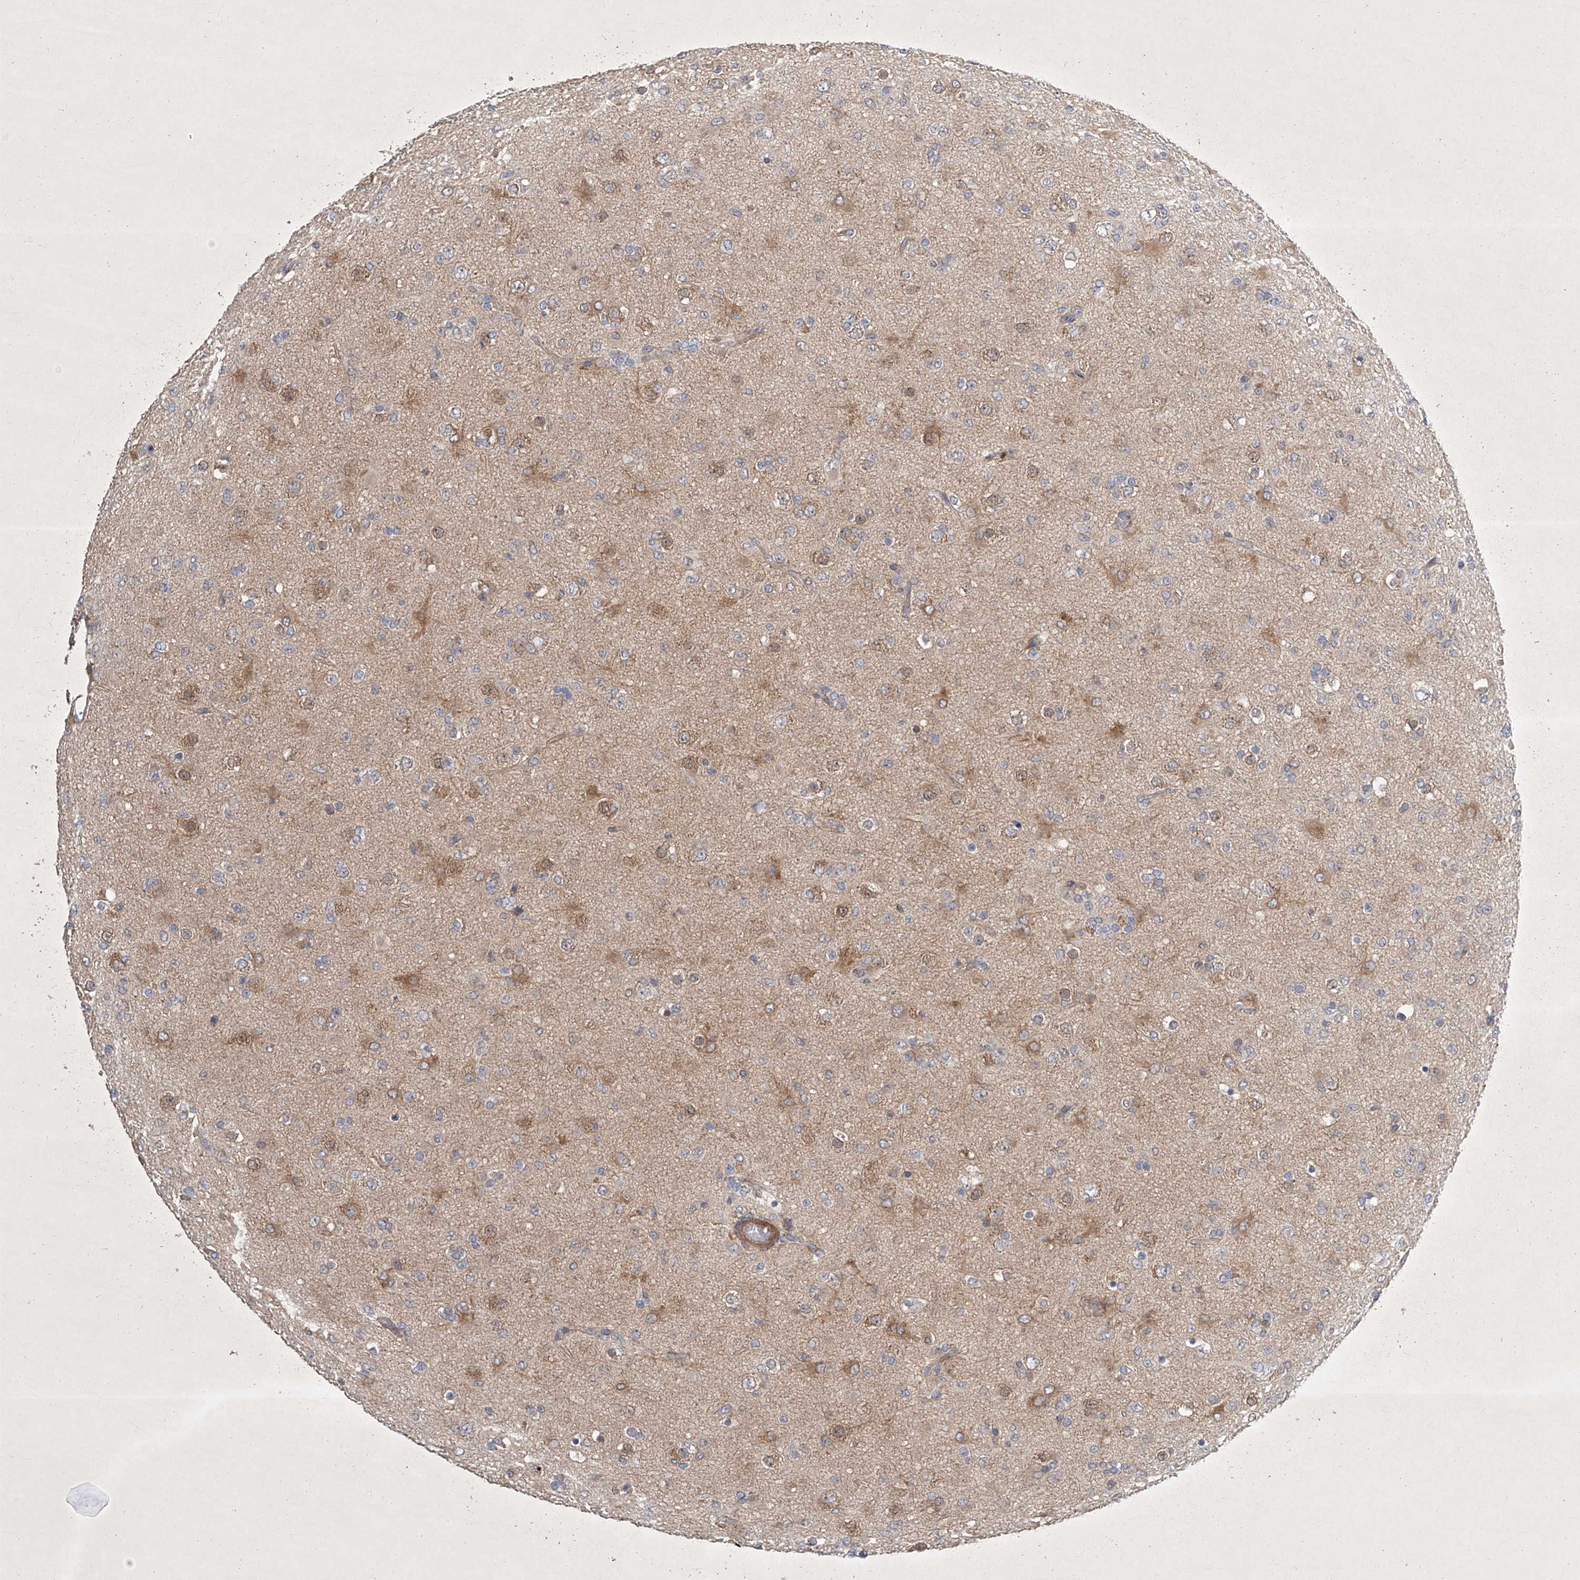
{"staining": {"intensity": "moderate", "quantity": "<25%", "location": "cytoplasmic/membranous"}, "tissue": "glioma", "cell_type": "Tumor cells", "image_type": "cancer", "snomed": [{"axis": "morphology", "description": "Glioma, malignant, Low grade"}, {"axis": "topography", "description": "Brain"}], "caption": "Glioma stained for a protein reveals moderate cytoplasmic/membranous positivity in tumor cells.", "gene": "CARMIL1", "patient": {"sex": "male", "age": 65}}